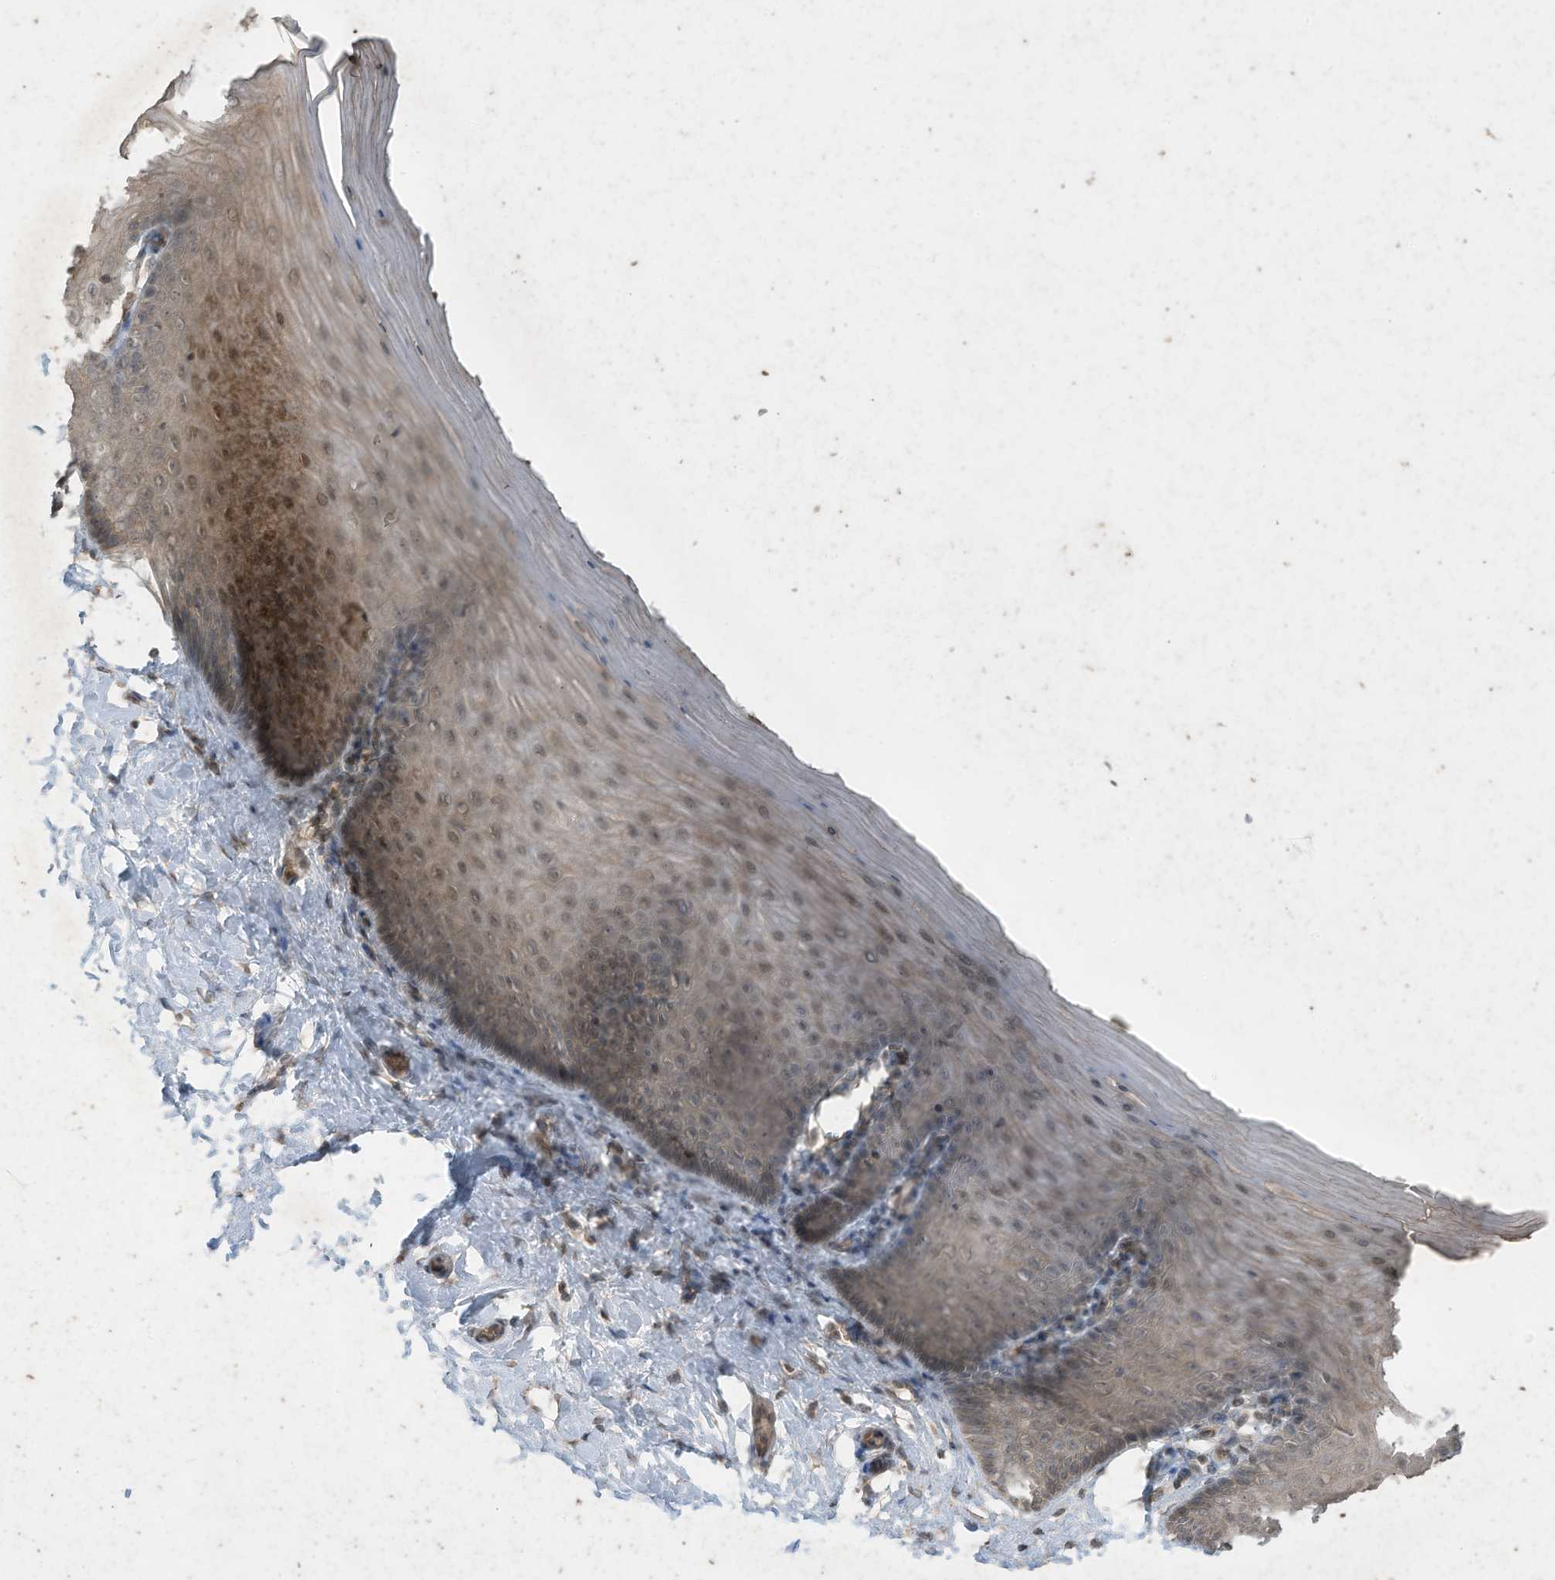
{"staining": {"intensity": "weak", "quantity": "25%-75%", "location": "cytoplasmic/membranous"}, "tissue": "cervix", "cell_type": "Glandular cells", "image_type": "normal", "snomed": [{"axis": "morphology", "description": "Normal tissue, NOS"}, {"axis": "topography", "description": "Cervix"}], "caption": "Protein staining of unremarkable cervix demonstrates weak cytoplasmic/membranous positivity in about 25%-75% of glandular cells. The staining is performed using DAB (3,3'-diaminobenzidine) brown chromogen to label protein expression. The nuclei are counter-stained blue using hematoxylin.", "gene": "MATN2", "patient": {"sex": "female", "age": 55}}